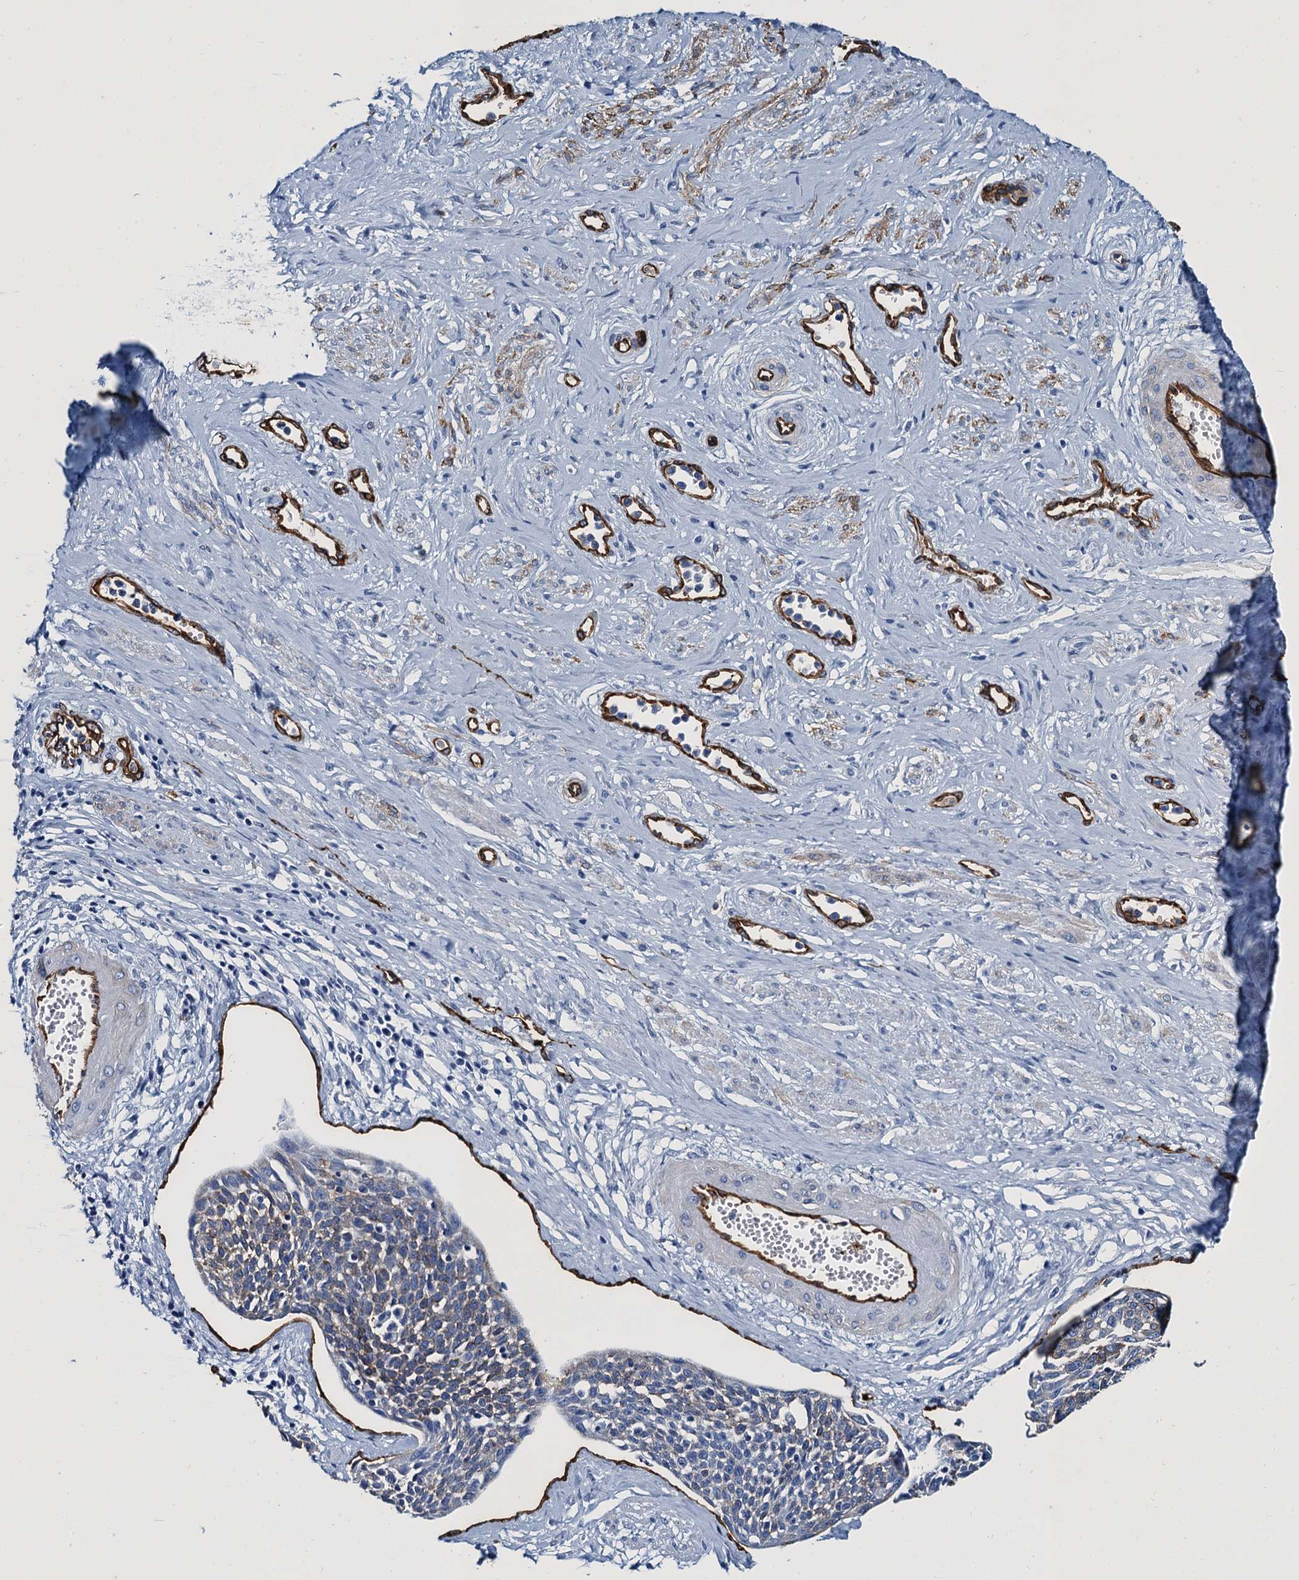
{"staining": {"intensity": "weak", "quantity": "<25%", "location": "cytoplasmic/membranous"}, "tissue": "cervical cancer", "cell_type": "Tumor cells", "image_type": "cancer", "snomed": [{"axis": "morphology", "description": "Squamous cell carcinoma, NOS"}, {"axis": "topography", "description": "Cervix"}], "caption": "Tumor cells show no significant expression in cervical cancer.", "gene": "CAVIN2", "patient": {"sex": "female", "age": 34}}